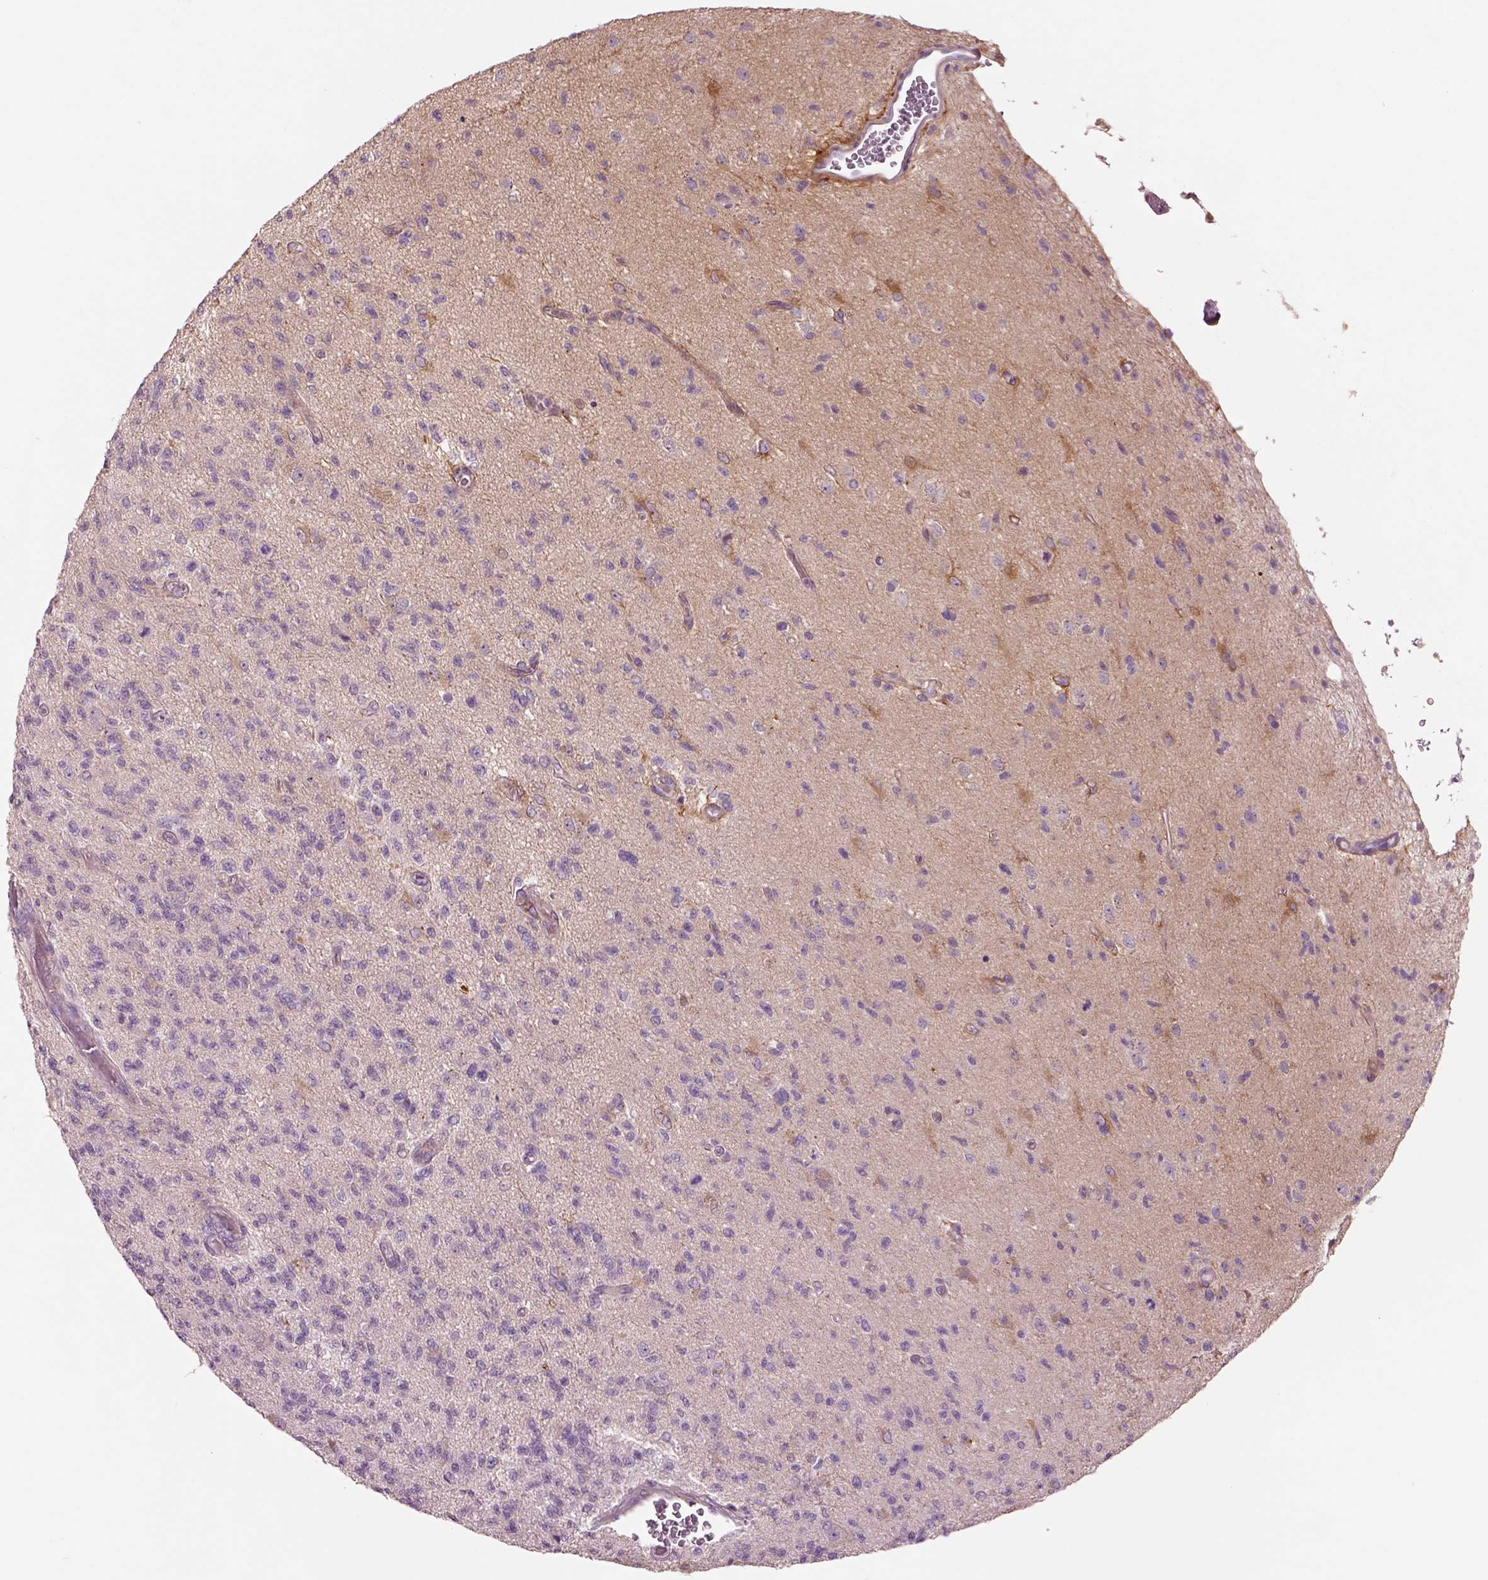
{"staining": {"intensity": "negative", "quantity": "none", "location": "none"}, "tissue": "glioma", "cell_type": "Tumor cells", "image_type": "cancer", "snomed": [{"axis": "morphology", "description": "Glioma, malignant, High grade"}, {"axis": "topography", "description": "Brain"}], "caption": "Micrograph shows no protein expression in tumor cells of glioma tissue. The staining is performed using DAB (3,3'-diaminobenzidine) brown chromogen with nuclei counter-stained in using hematoxylin.", "gene": "PLPP7", "patient": {"sex": "male", "age": 56}}